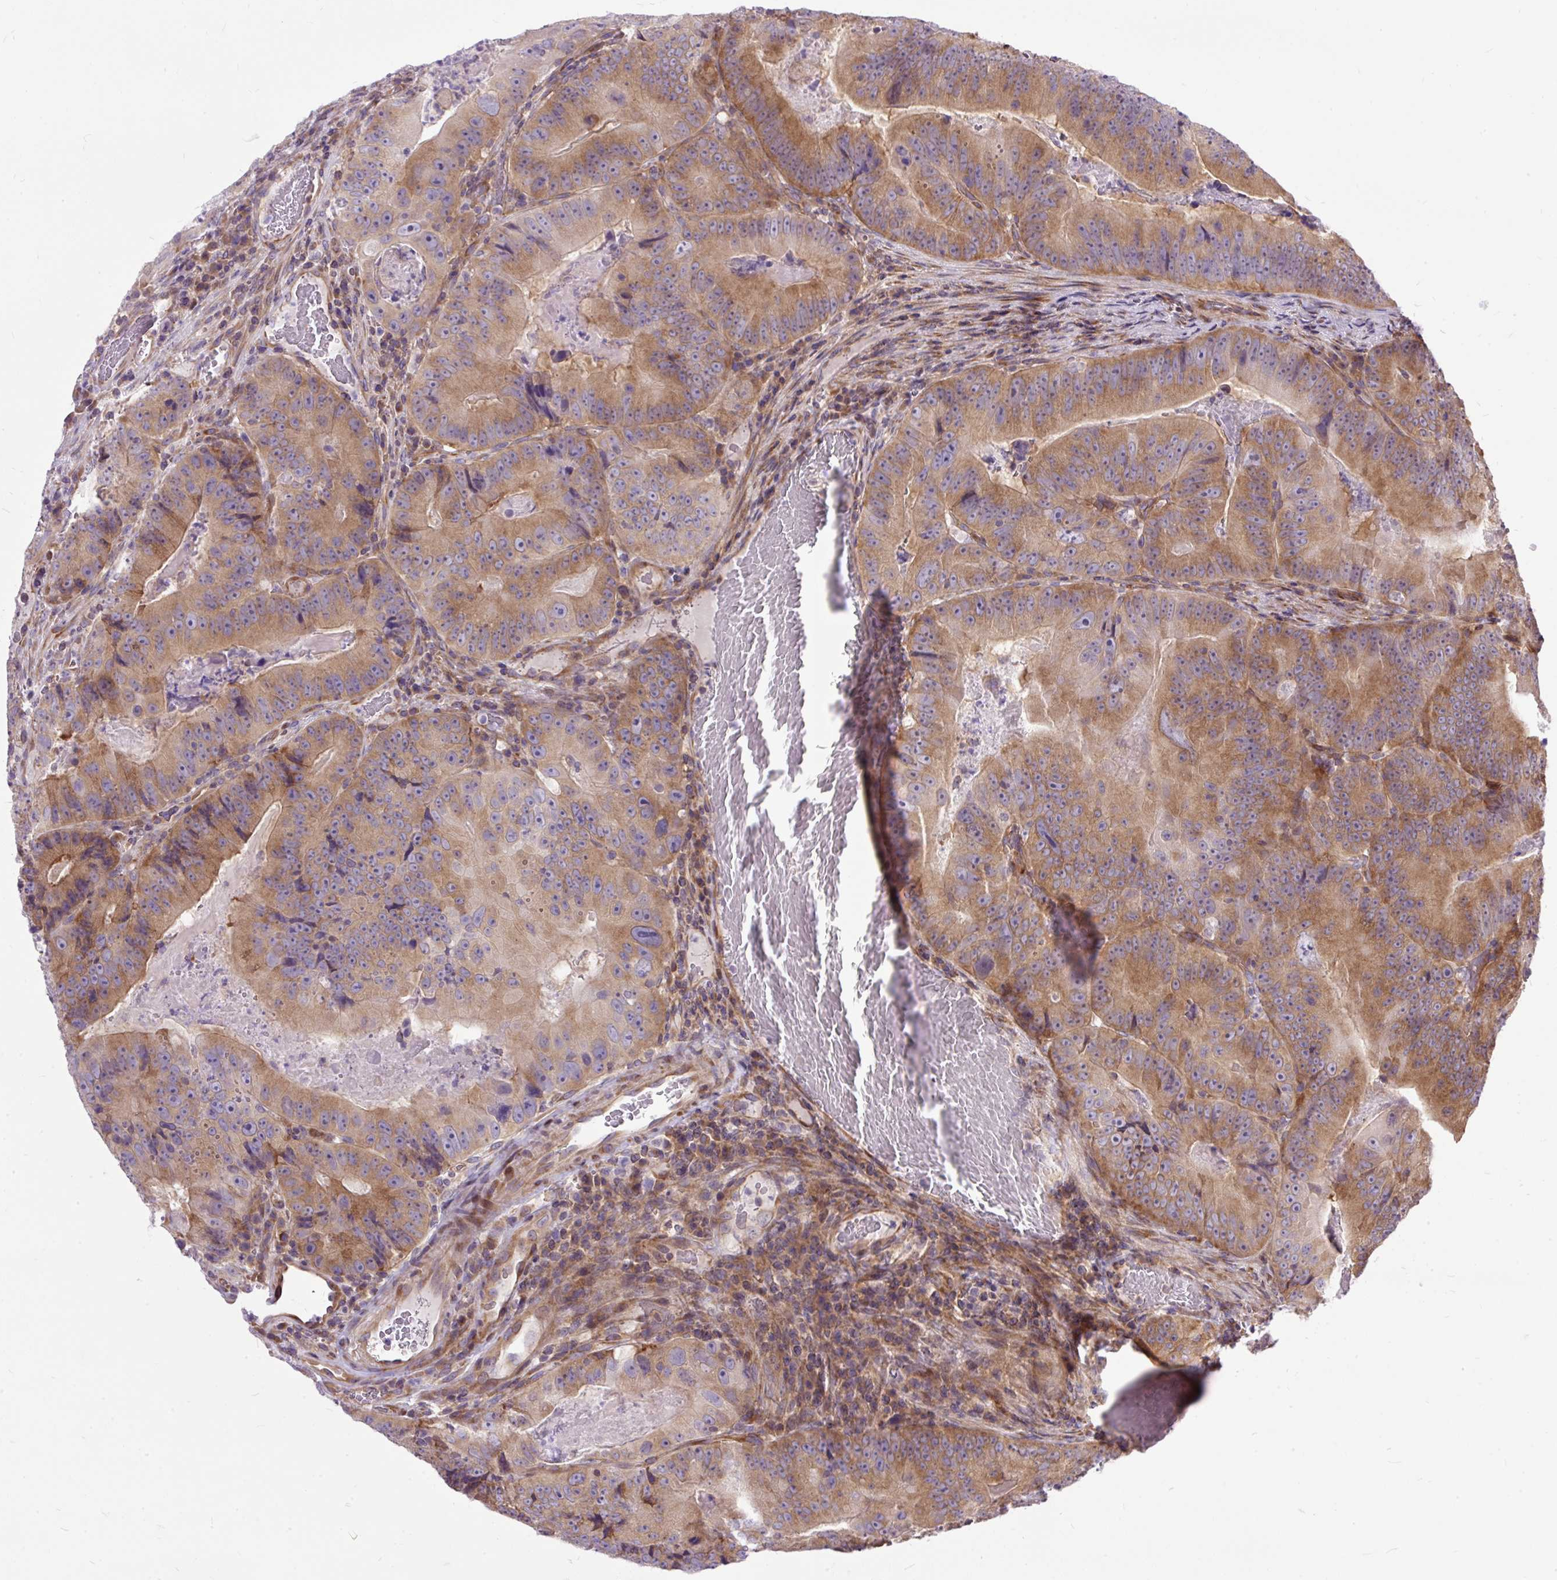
{"staining": {"intensity": "moderate", "quantity": ">75%", "location": "cytoplasmic/membranous"}, "tissue": "colorectal cancer", "cell_type": "Tumor cells", "image_type": "cancer", "snomed": [{"axis": "morphology", "description": "Adenocarcinoma, NOS"}, {"axis": "topography", "description": "Colon"}], "caption": "A high-resolution micrograph shows immunohistochemistry staining of colorectal adenocarcinoma, which demonstrates moderate cytoplasmic/membranous expression in about >75% of tumor cells.", "gene": "TRIM17", "patient": {"sex": "female", "age": 86}}